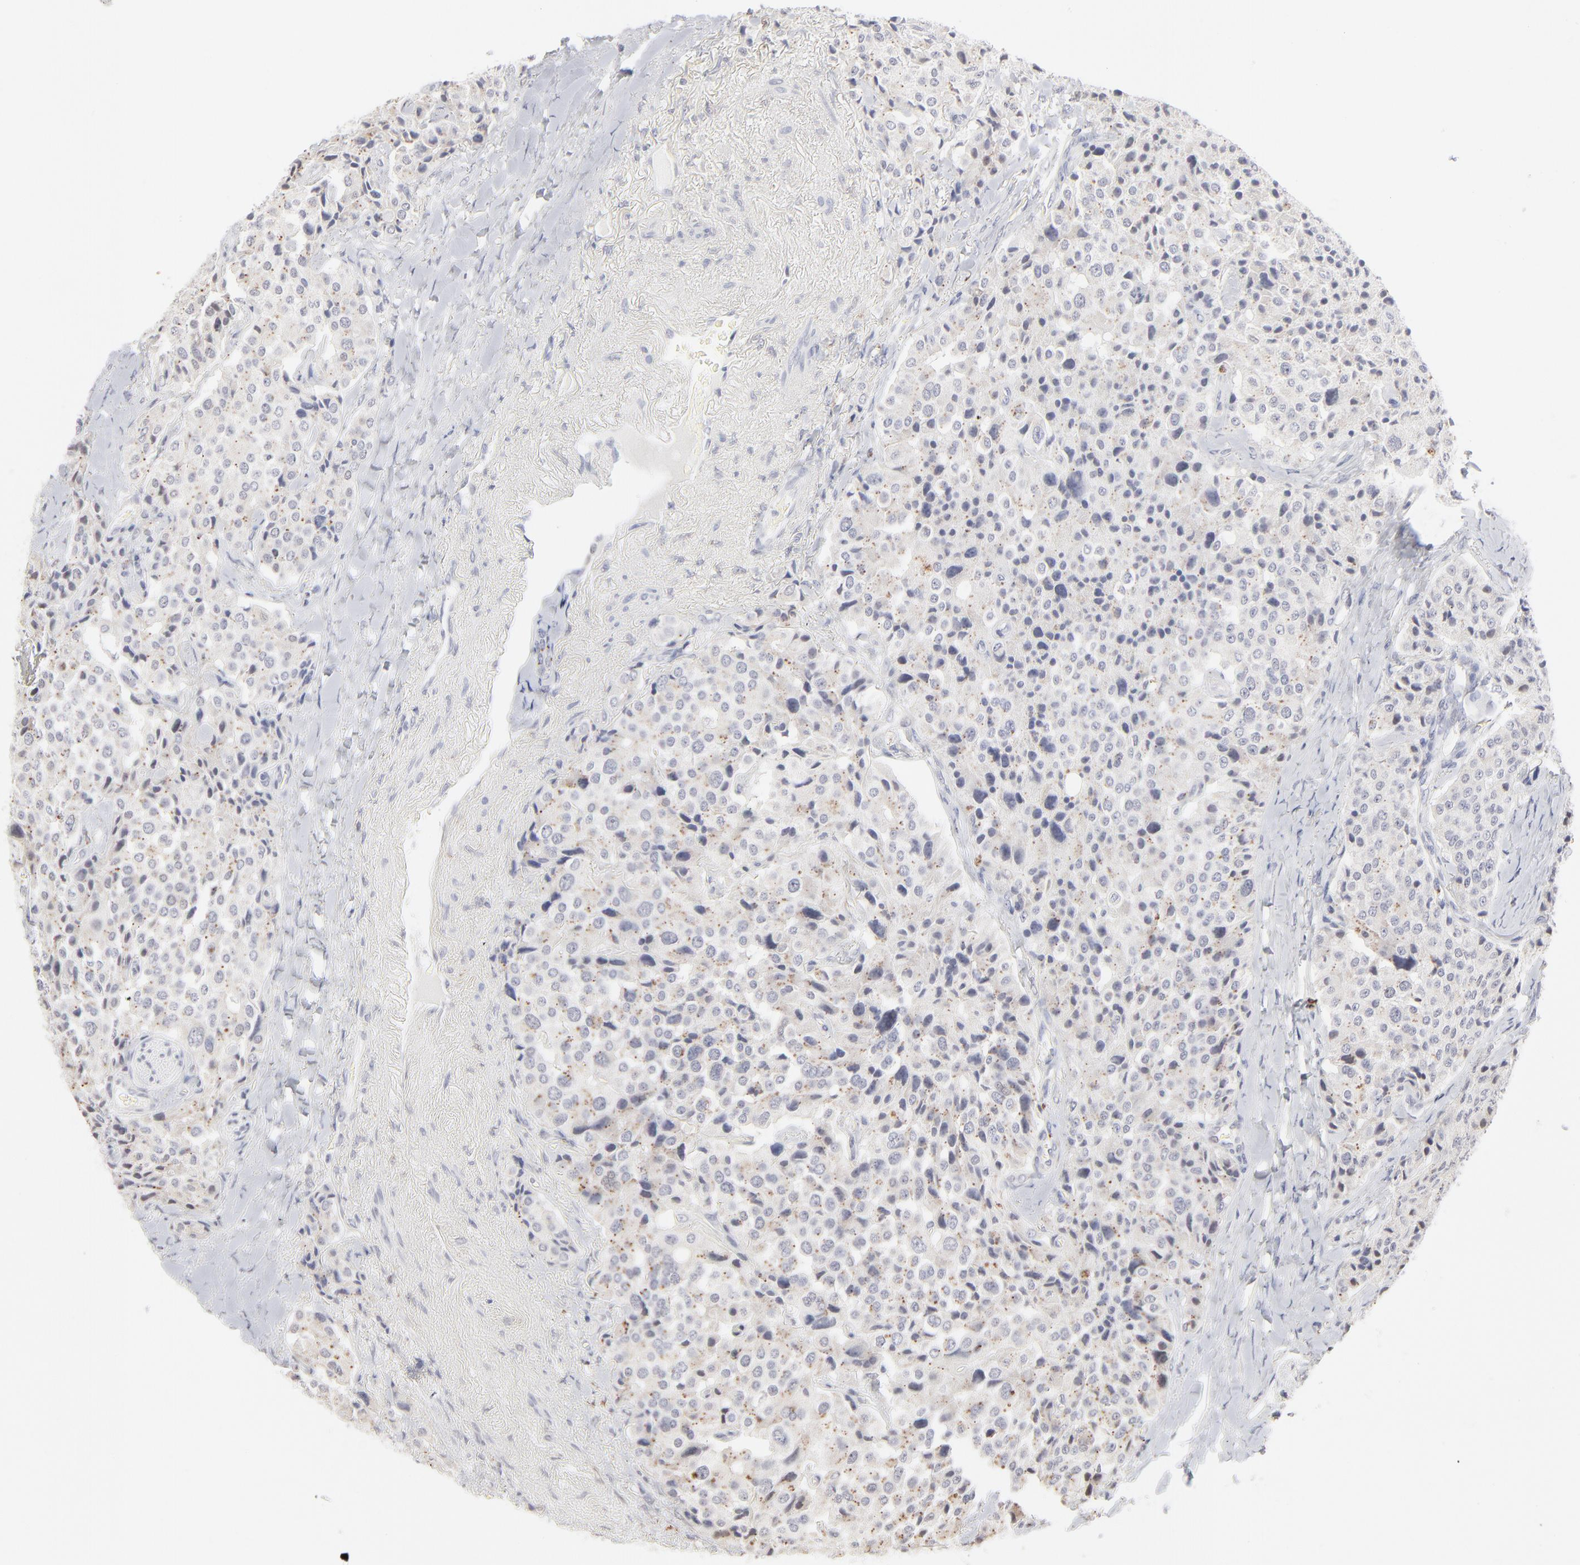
{"staining": {"intensity": "weak", "quantity": "25%-75%", "location": "cytoplasmic/membranous"}, "tissue": "carcinoid", "cell_type": "Tumor cells", "image_type": "cancer", "snomed": [{"axis": "morphology", "description": "Carcinoid, malignant, NOS"}, {"axis": "topography", "description": "Colon"}], "caption": "Tumor cells display weak cytoplasmic/membranous positivity in about 25%-75% of cells in carcinoid.", "gene": "RBM3", "patient": {"sex": "female", "age": 61}}